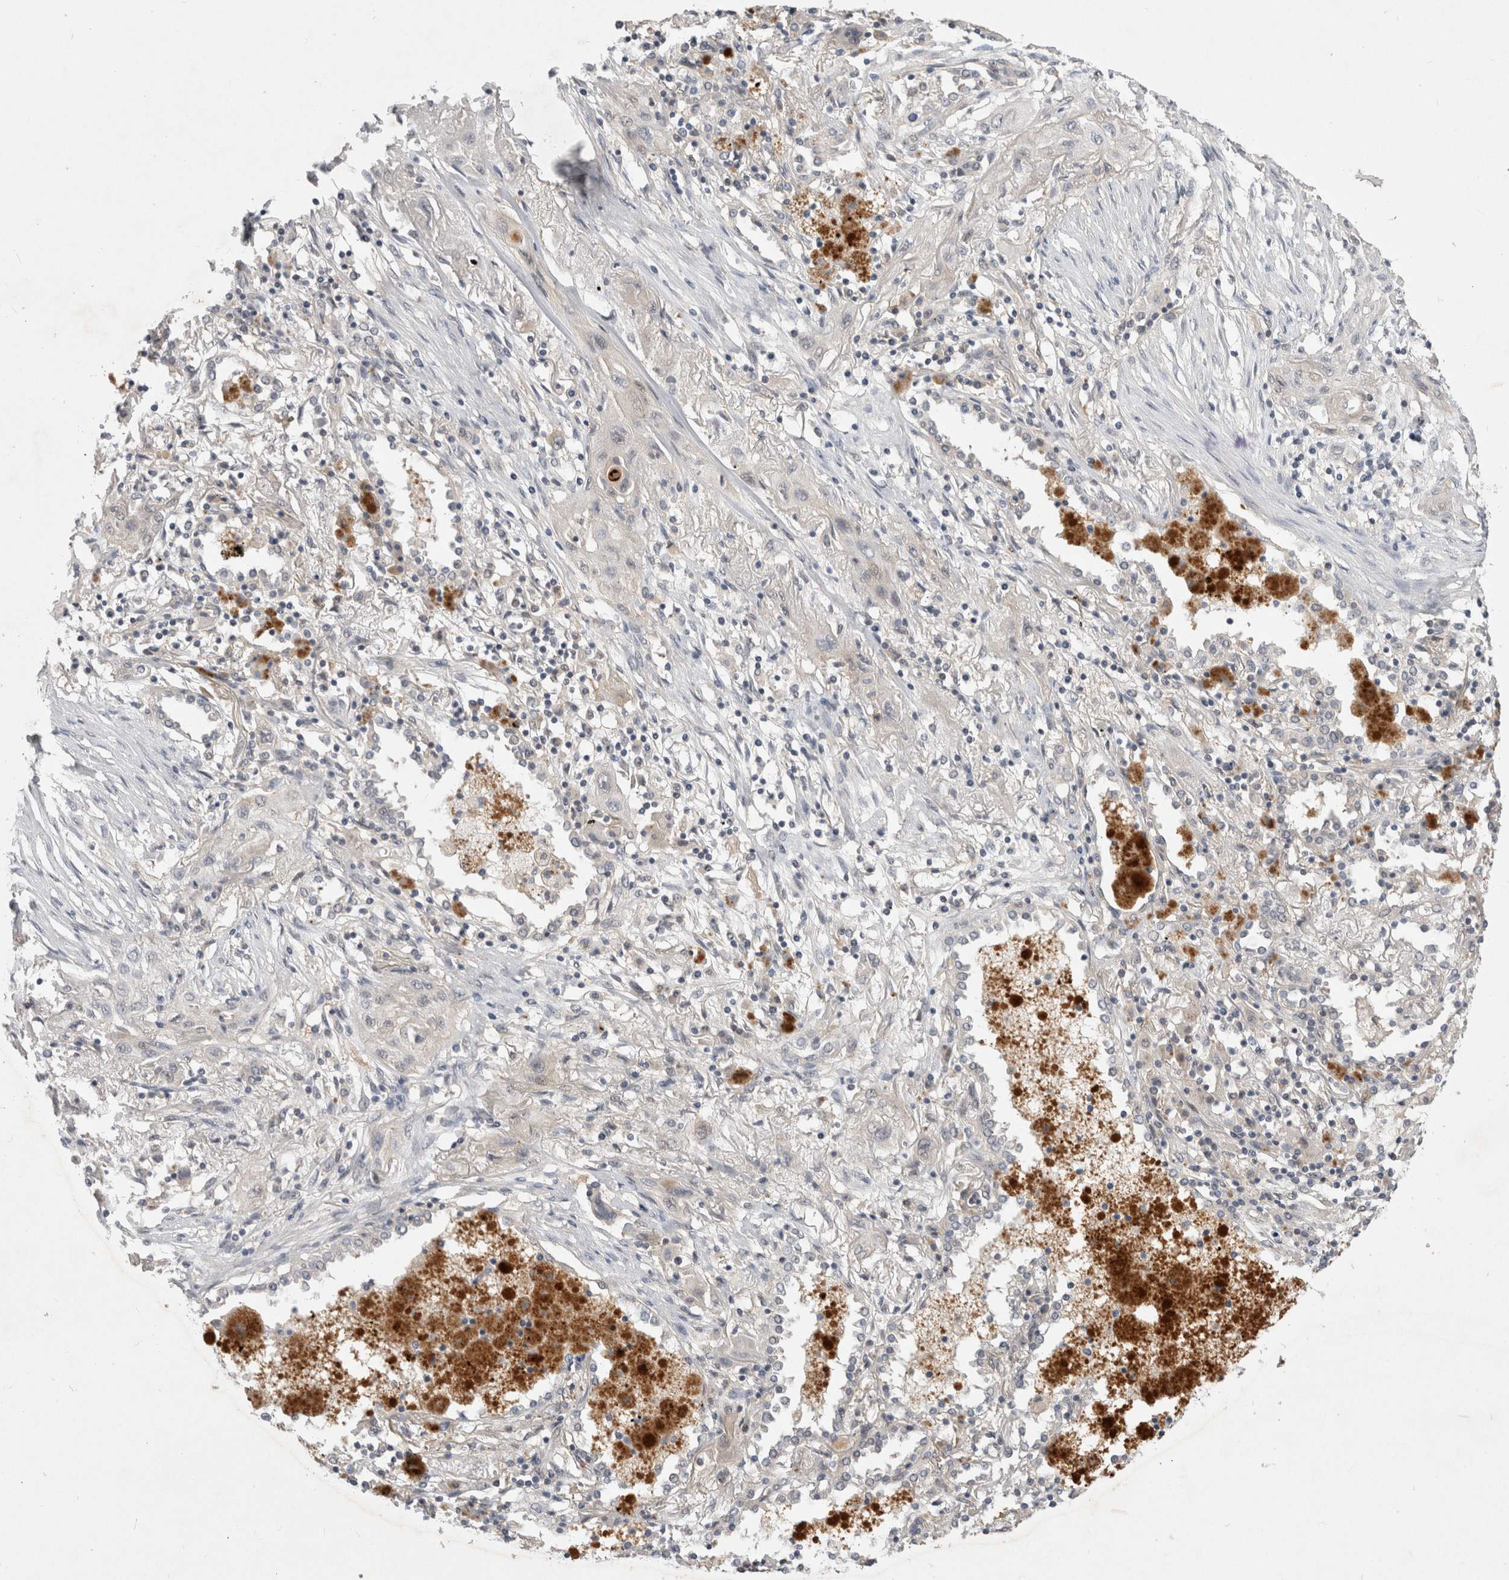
{"staining": {"intensity": "negative", "quantity": "none", "location": "none"}, "tissue": "lung cancer", "cell_type": "Tumor cells", "image_type": "cancer", "snomed": [{"axis": "morphology", "description": "Squamous cell carcinoma, NOS"}, {"axis": "topography", "description": "Lung"}], "caption": "An image of lung cancer (squamous cell carcinoma) stained for a protein exhibits no brown staining in tumor cells.", "gene": "CERS3", "patient": {"sex": "female", "age": 47}}